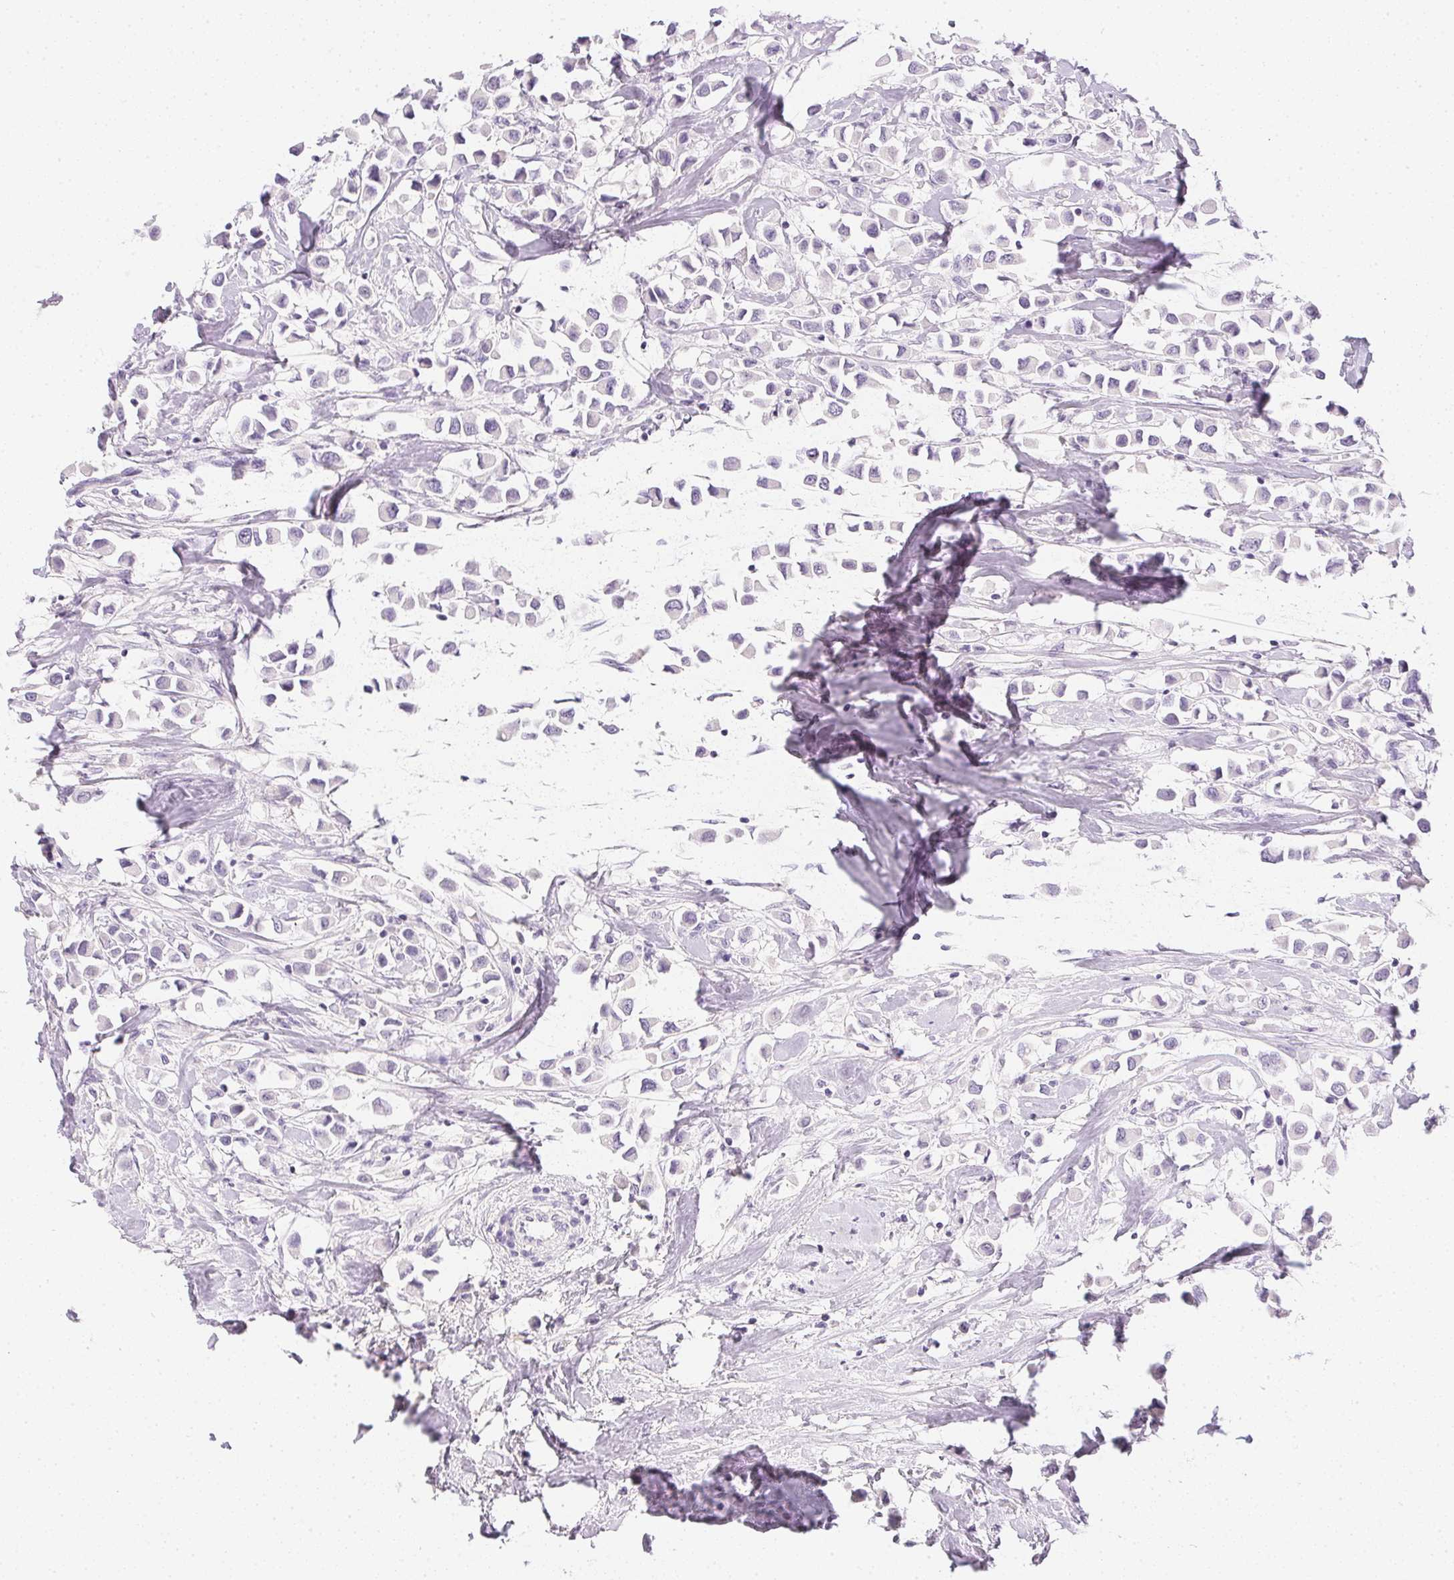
{"staining": {"intensity": "negative", "quantity": "none", "location": "none"}, "tissue": "breast cancer", "cell_type": "Tumor cells", "image_type": "cancer", "snomed": [{"axis": "morphology", "description": "Duct carcinoma"}, {"axis": "topography", "description": "Breast"}], "caption": "Immunohistochemistry (IHC) of human breast cancer exhibits no staining in tumor cells.", "gene": "PPY", "patient": {"sex": "female", "age": 61}}